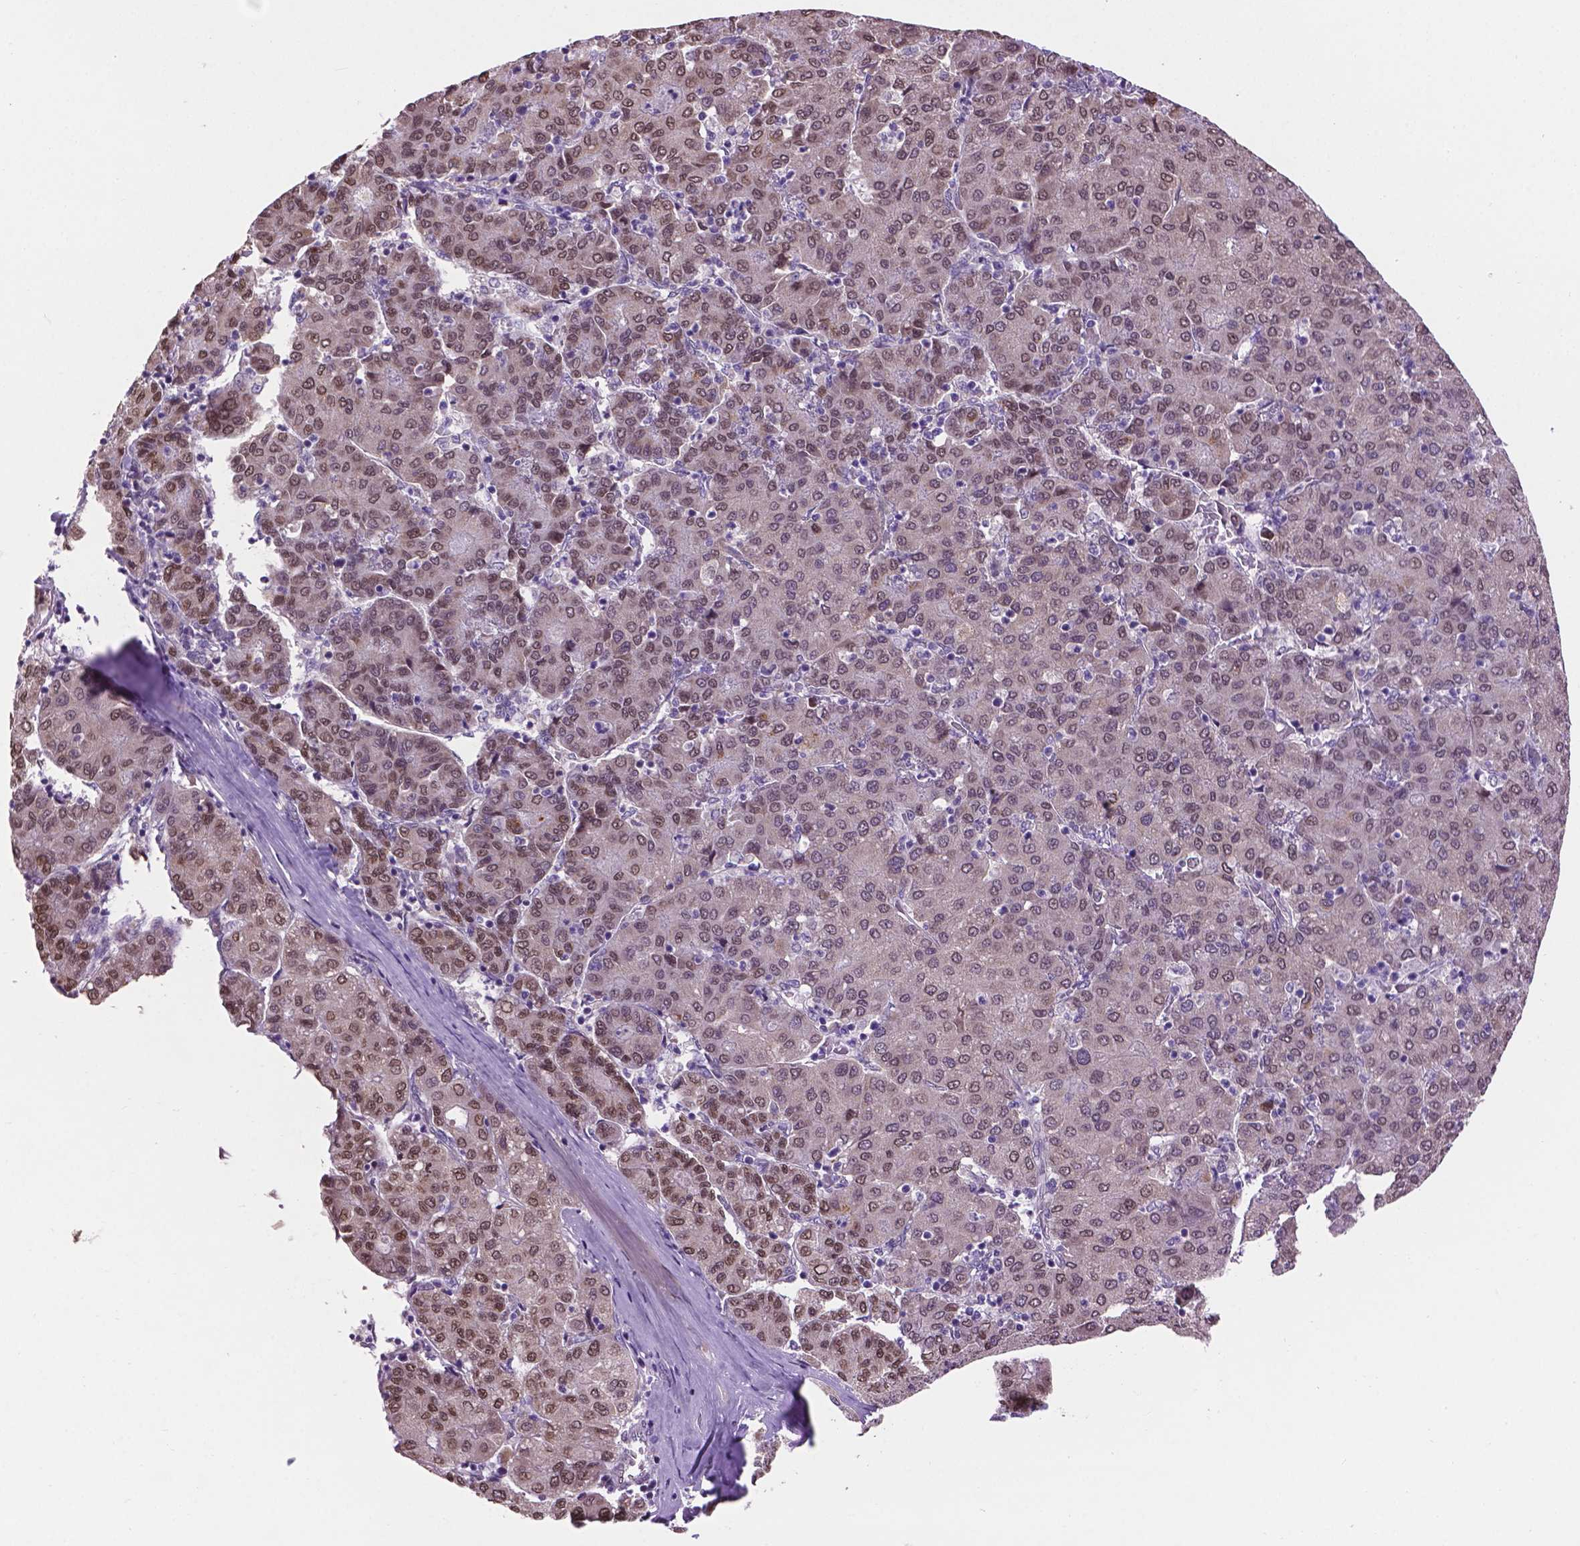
{"staining": {"intensity": "weak", "quantity": ">75%", "location": "nuclear"}, "tissue": "liver cancer", "cell_type": "Tumor cells", "image_type": "cancer", "snomed": [{"axis": "morphology", "description": "Carcinoma, Hepatocellular, NOS"}, {"axis": "topography", "description": "Liver"}], "caption": "Protein analysis of liver cancer (hepatocellular carcinoma) tissue reveals weak nuclear positivity in about >75% of tumor cells.", "gene": "IRF6", "patient": {"sex": "male", "age": 65}}